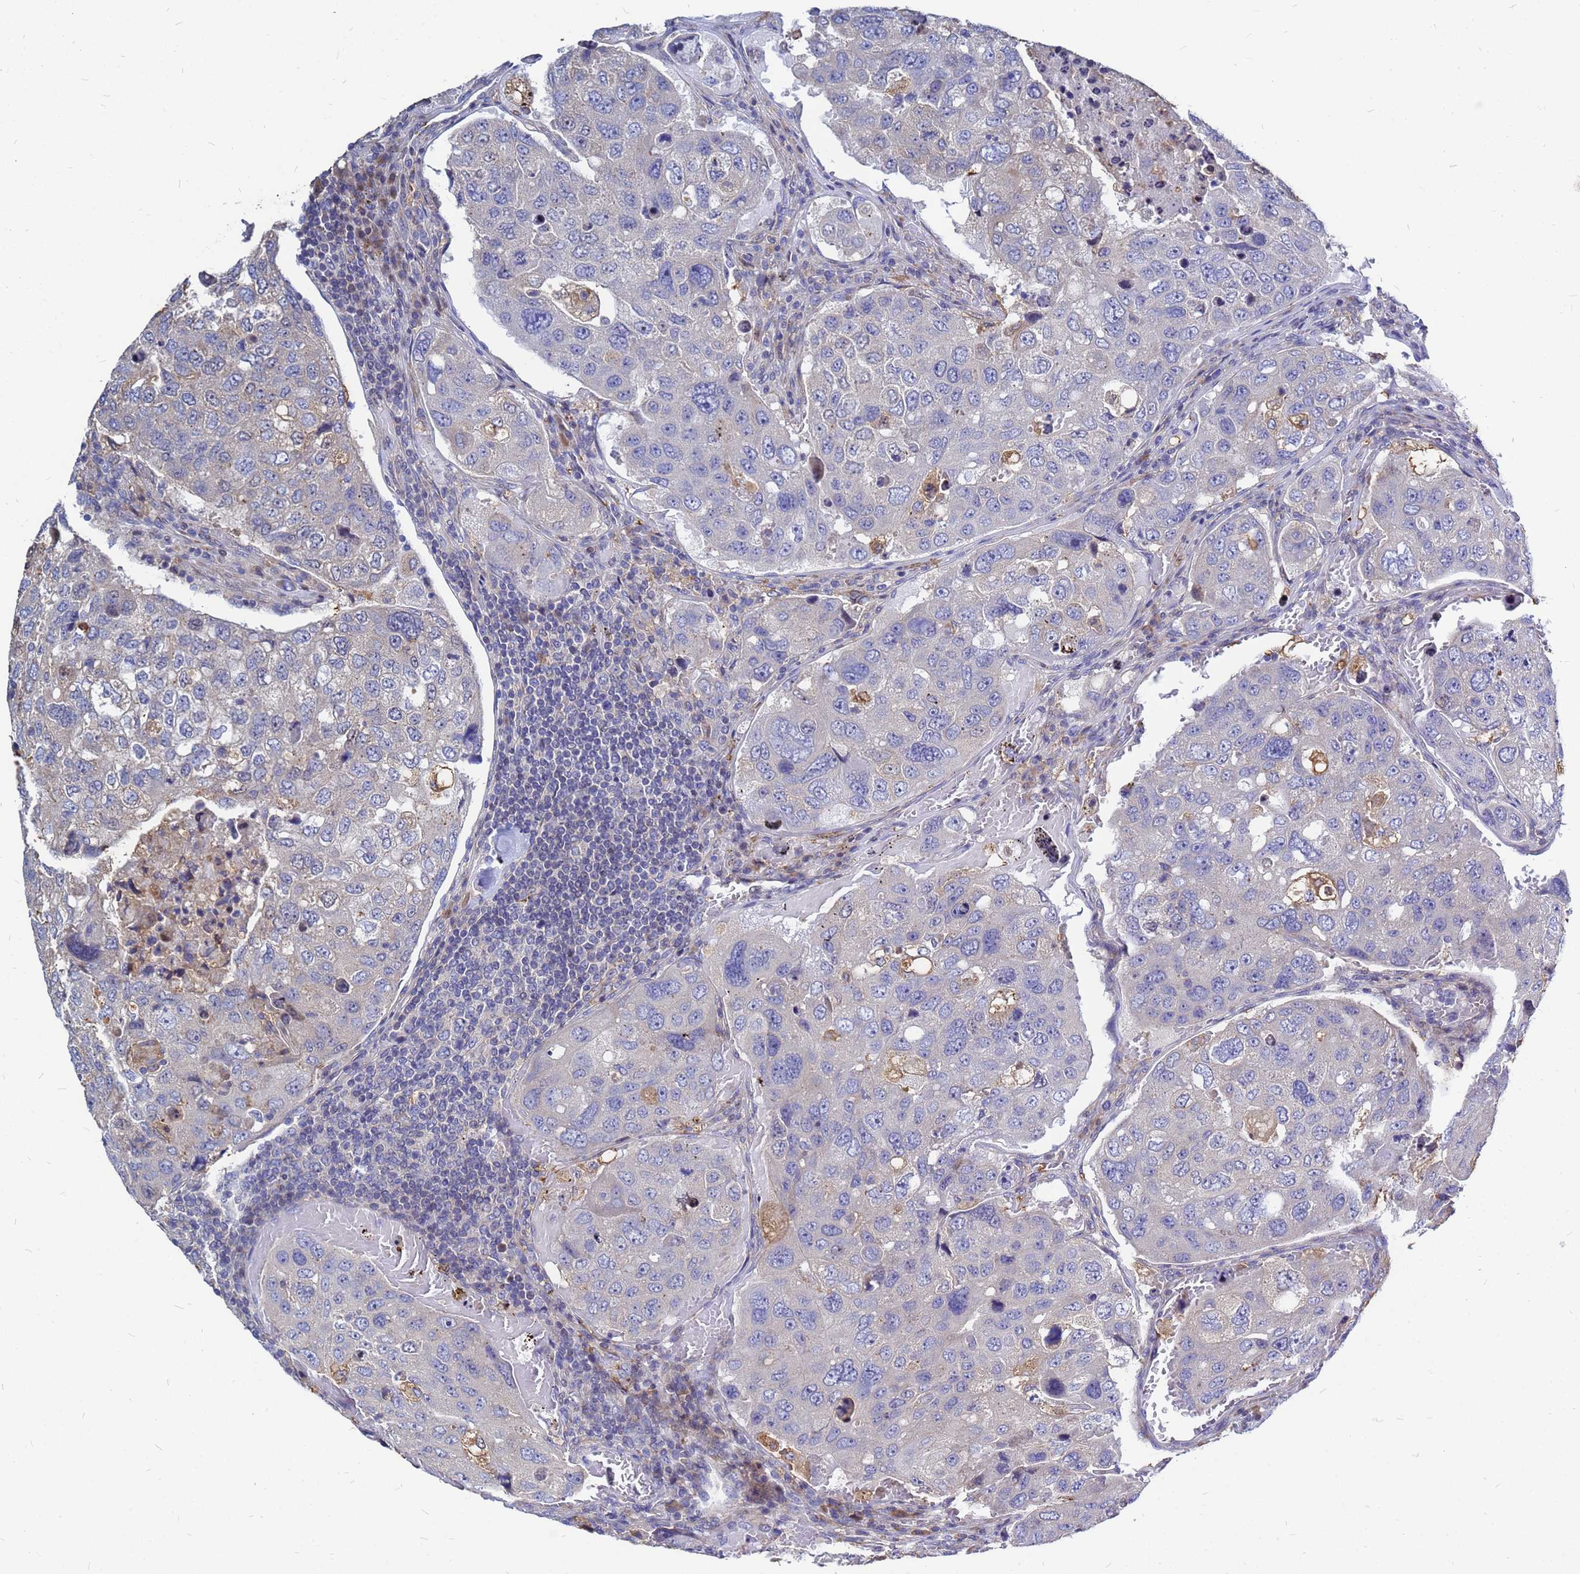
{"staining": {"intensity": "negative", "quantity": "none", "location": "none"}, "tissue": "urothelial cancer", "cell_type": "Tumor cells", "image_type": "cancer", "snomed": [{"axis": "morphology", "description": "Urothelial carcinoma, High grade"}, {"axis": "topography", "description": "Lymph node"}, {"axis": "topography", "description": "Urinary bladder"}], "caption": "DAB immunohistochemical staining of human high-grade urothelial carcinoma displays no significant positivity in tumor cells.", "gene": "MOB2", "patient": {"sex": "male", "age": 51}}